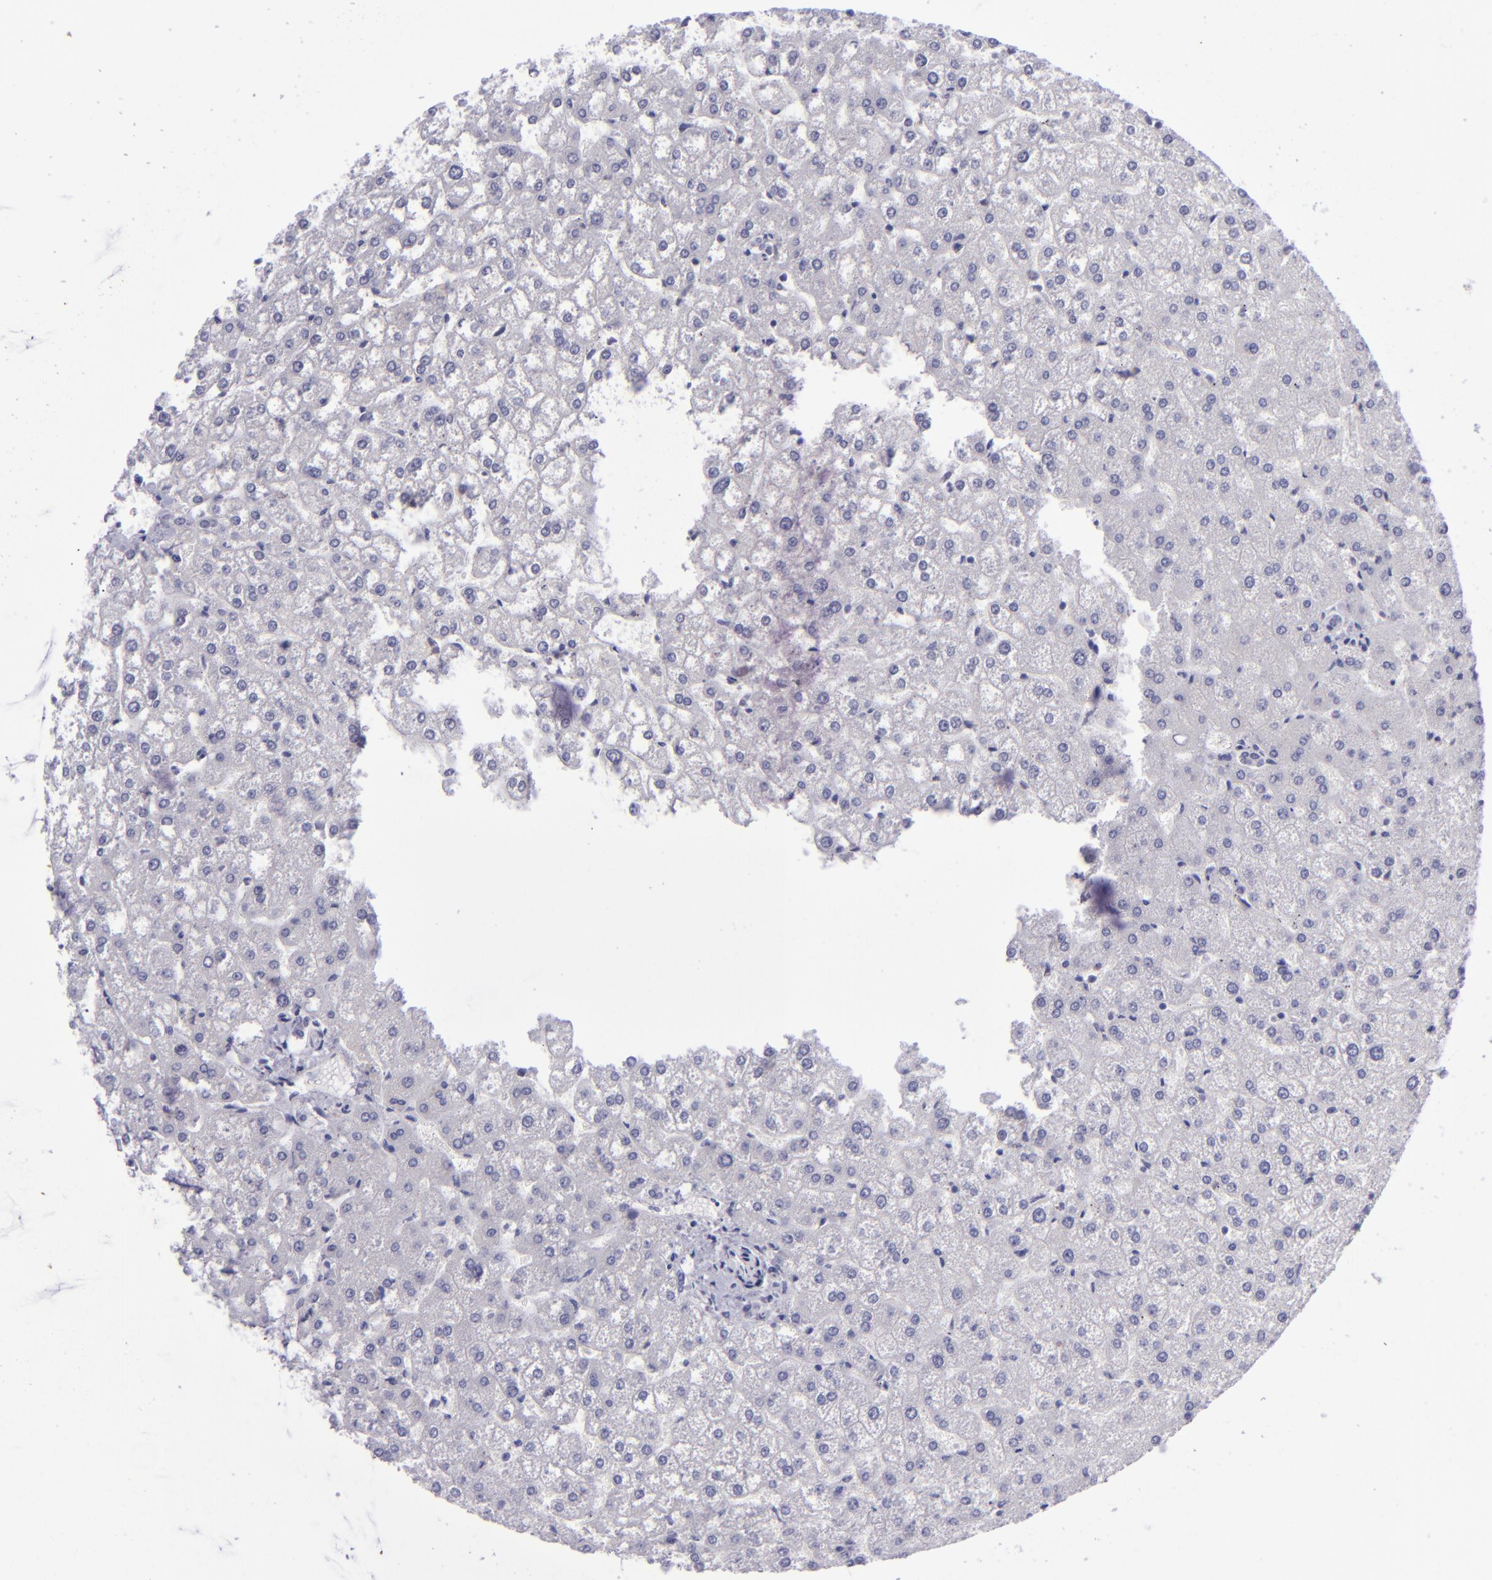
{"staining": {"intensity": "negative", "quantity": "none", "location": "none"}, "tissue": "liver", "cell_type": "Cholangiocytes", "image_type": "normal", "snomed": [{"axis": "morphology", "description": "Normal tissue, NOS"}, {"axis": "topography", "description": "Liver"}], "caption": "IHC micrograph of unremarkable human liver stained for a protein (brown), which demonstrates no staining in cholangiocytes.", "gene": "POU2F2", "patient": {"sex": "female", "age": 32}}